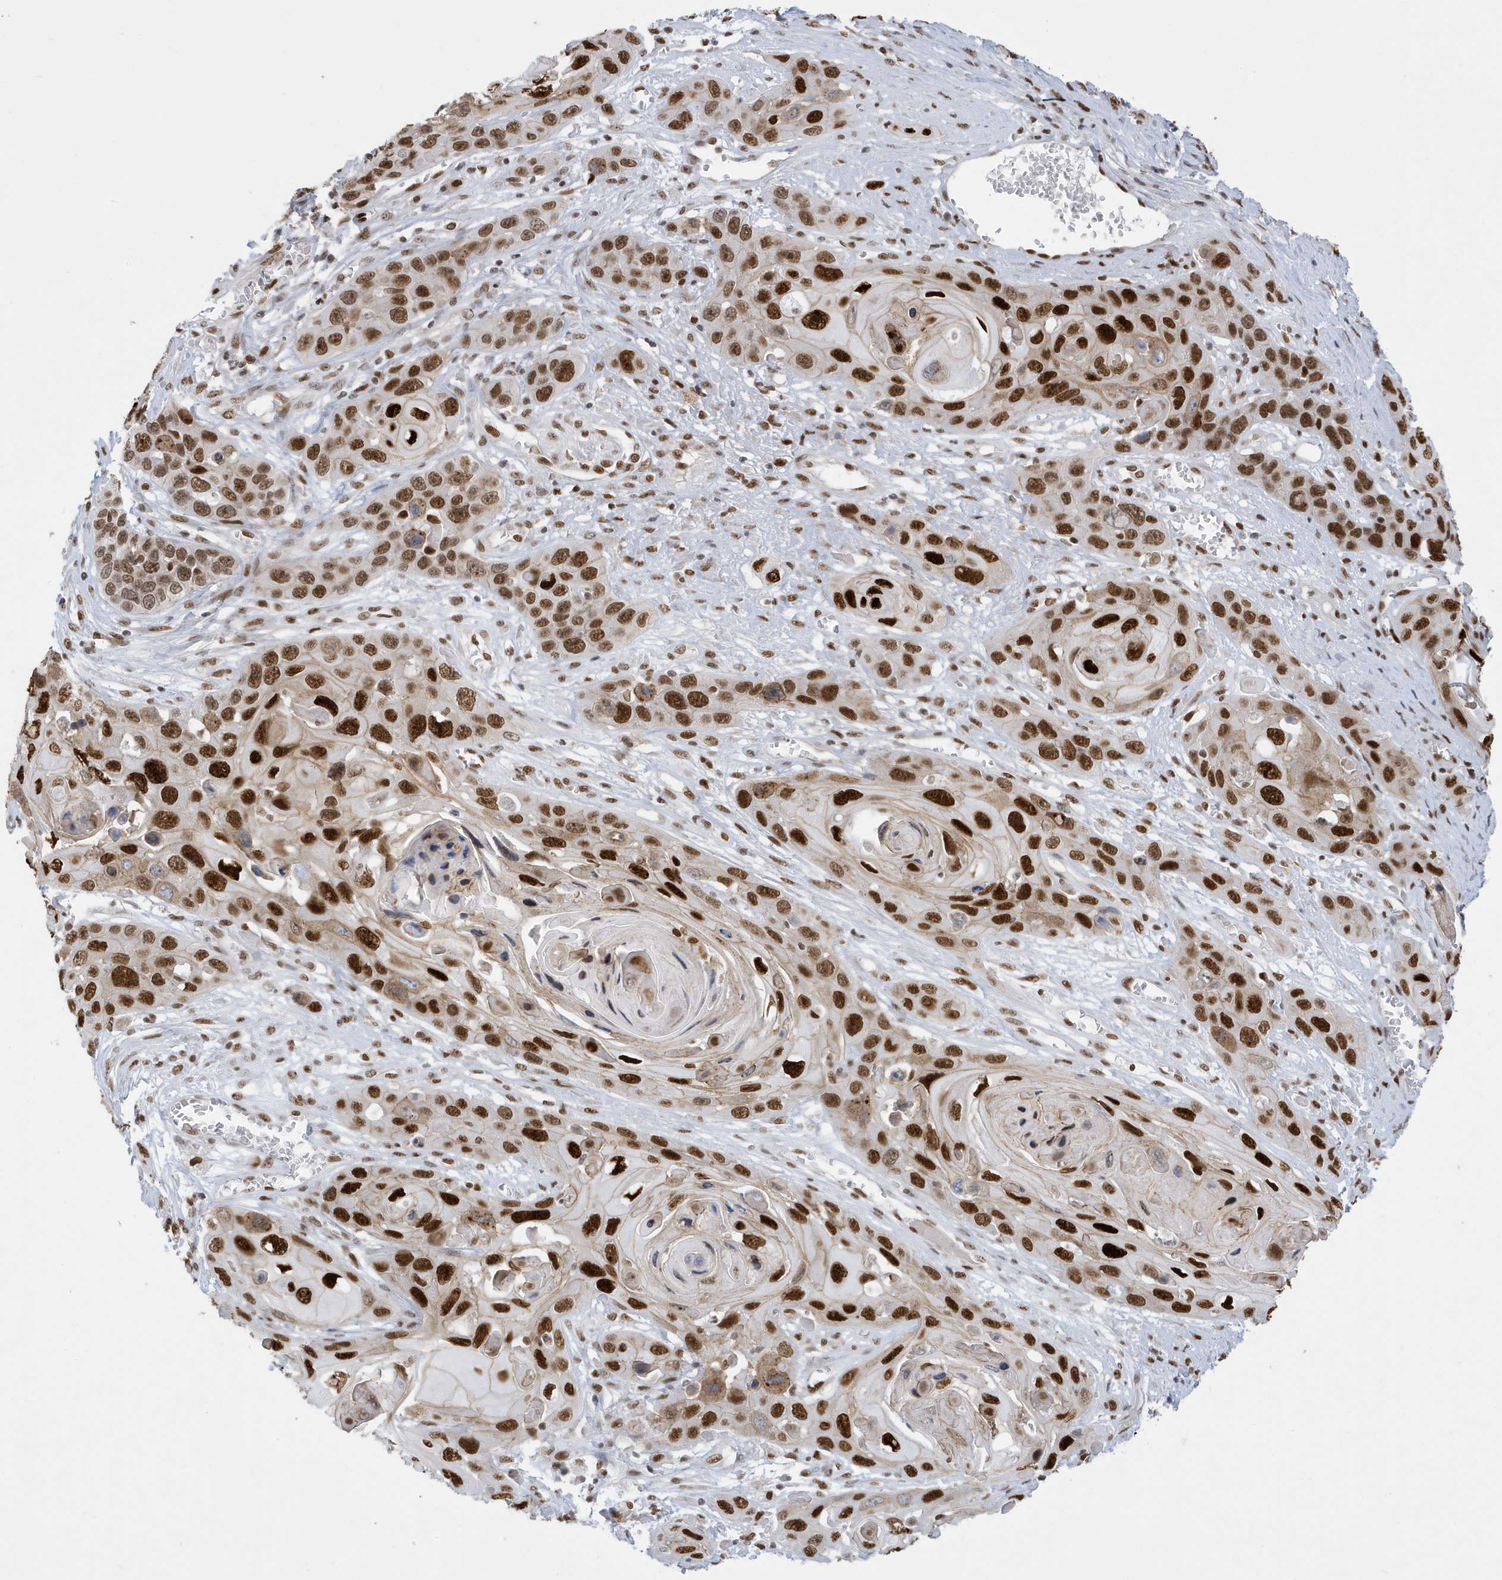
{"staining": {"intensity": "strong", "quantity": ">75%", "location": "nuclear"}, "tissue": "skin cancer", "cell_type": "Tumor cells", "image_type": "cancer", "snomed": [{"axis": "morphology", "description": "Squamous cell carcinoma, NOS"}, {"axis": "topography", "description": "Skin"}], "caption": "This histopathology image shows immunohistochemistry staining of skin cancer (squamous cell carcinoma), with high strong nuclear expression in about >75% of tumor cells.", "gene": "PCYT1A", "patient": {"sex": "male", "age": 55}}